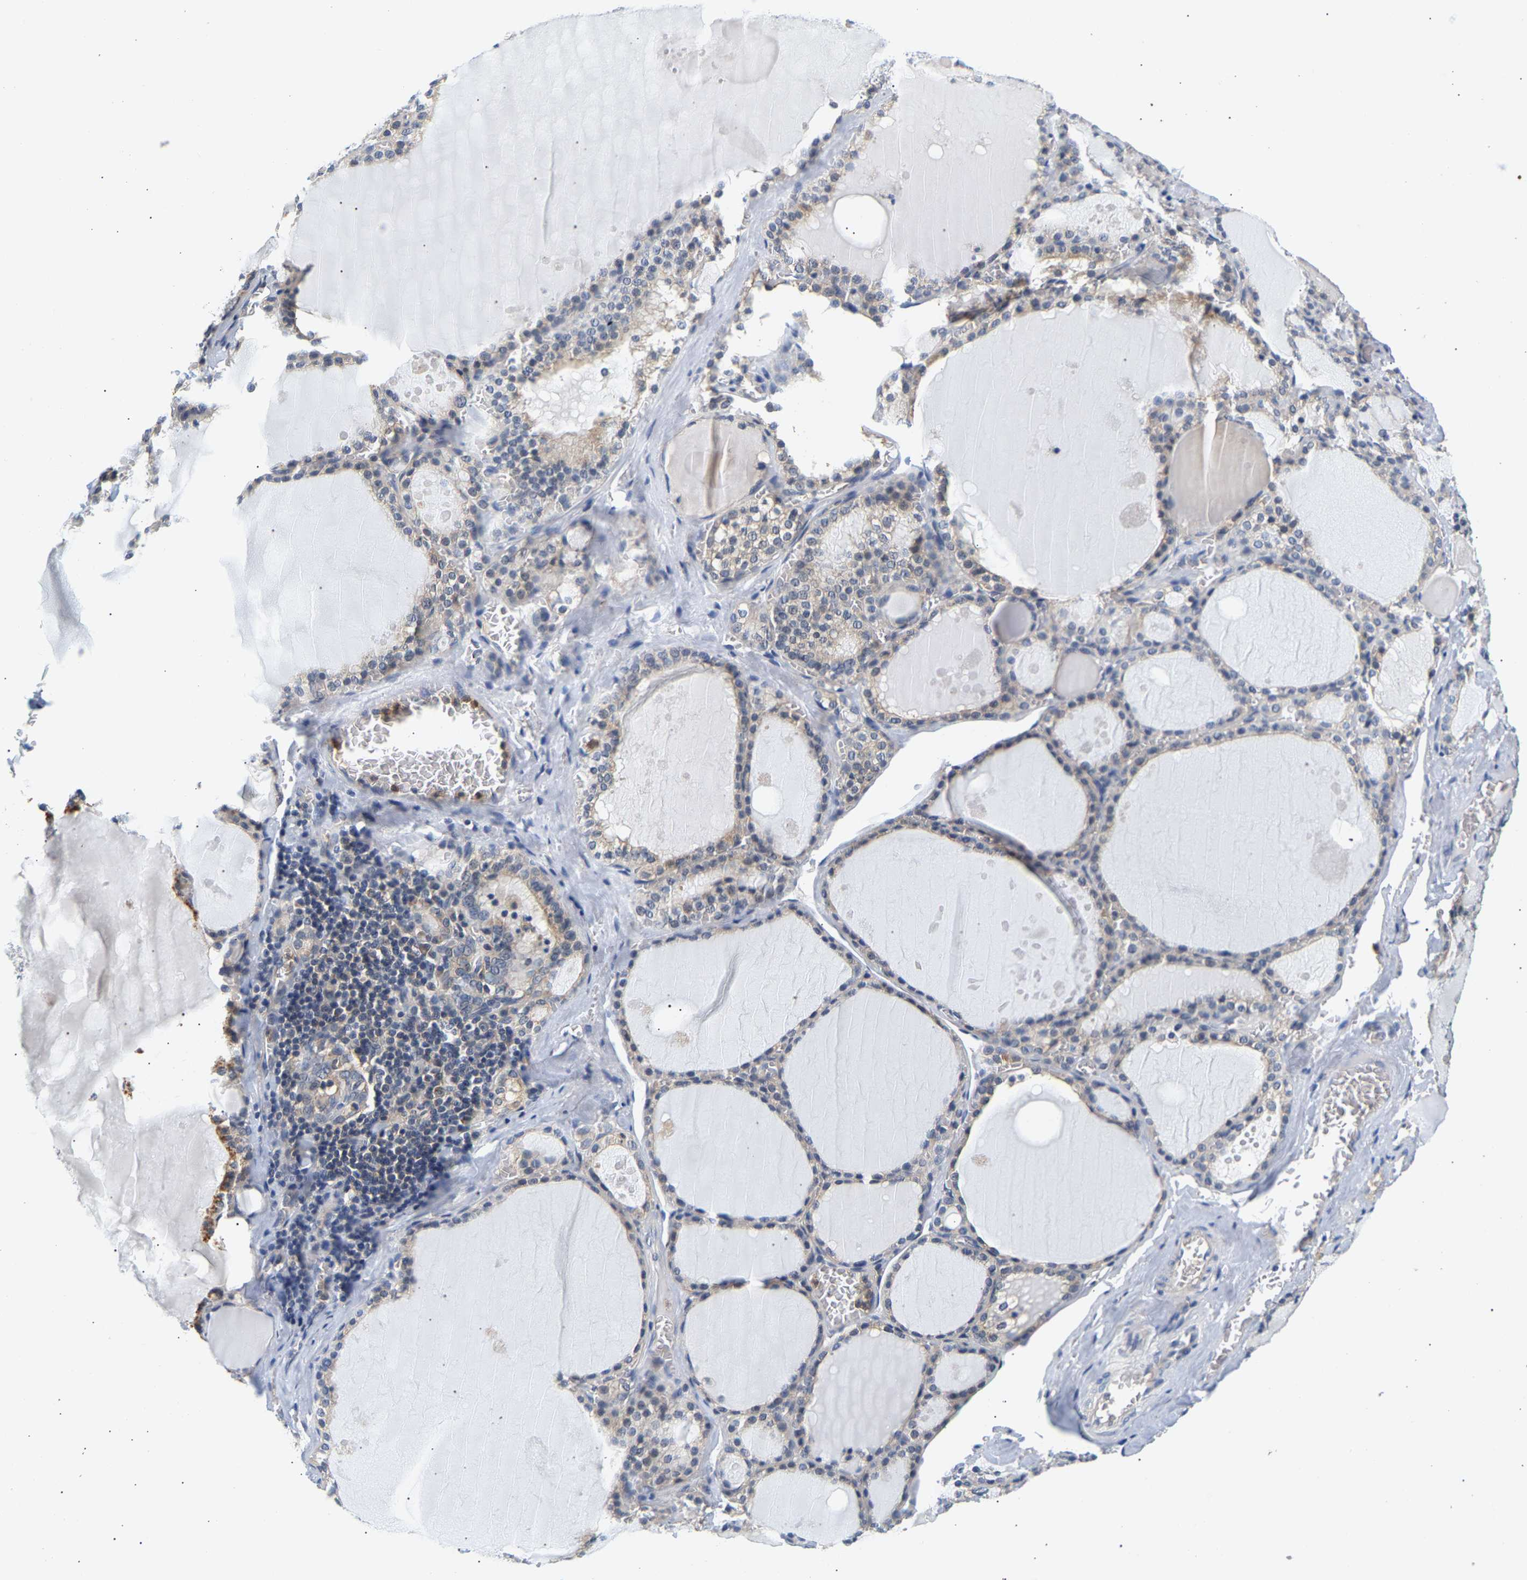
{"staining": {"intensity": "weak", "quantity": "25%-75%", "location": "cytoplasmic/membranous"}, "tissue": "thyroid gland", "cell_type": "Glandular cells", "image_type": "normal", "snomed": [{"axis": "morphology", "description": "Normal tissue, NOS"}, {"axis": "topography", "description": "Thyroid gland"}], "caption": "Brown immunohistochemical staining in normal thyroid gland shows weak cytoplasmic/membranous positivity in about 25%-75% of glandular cells.", "gene": "PPID", "patient": {"sex": "male", "age": 56}}